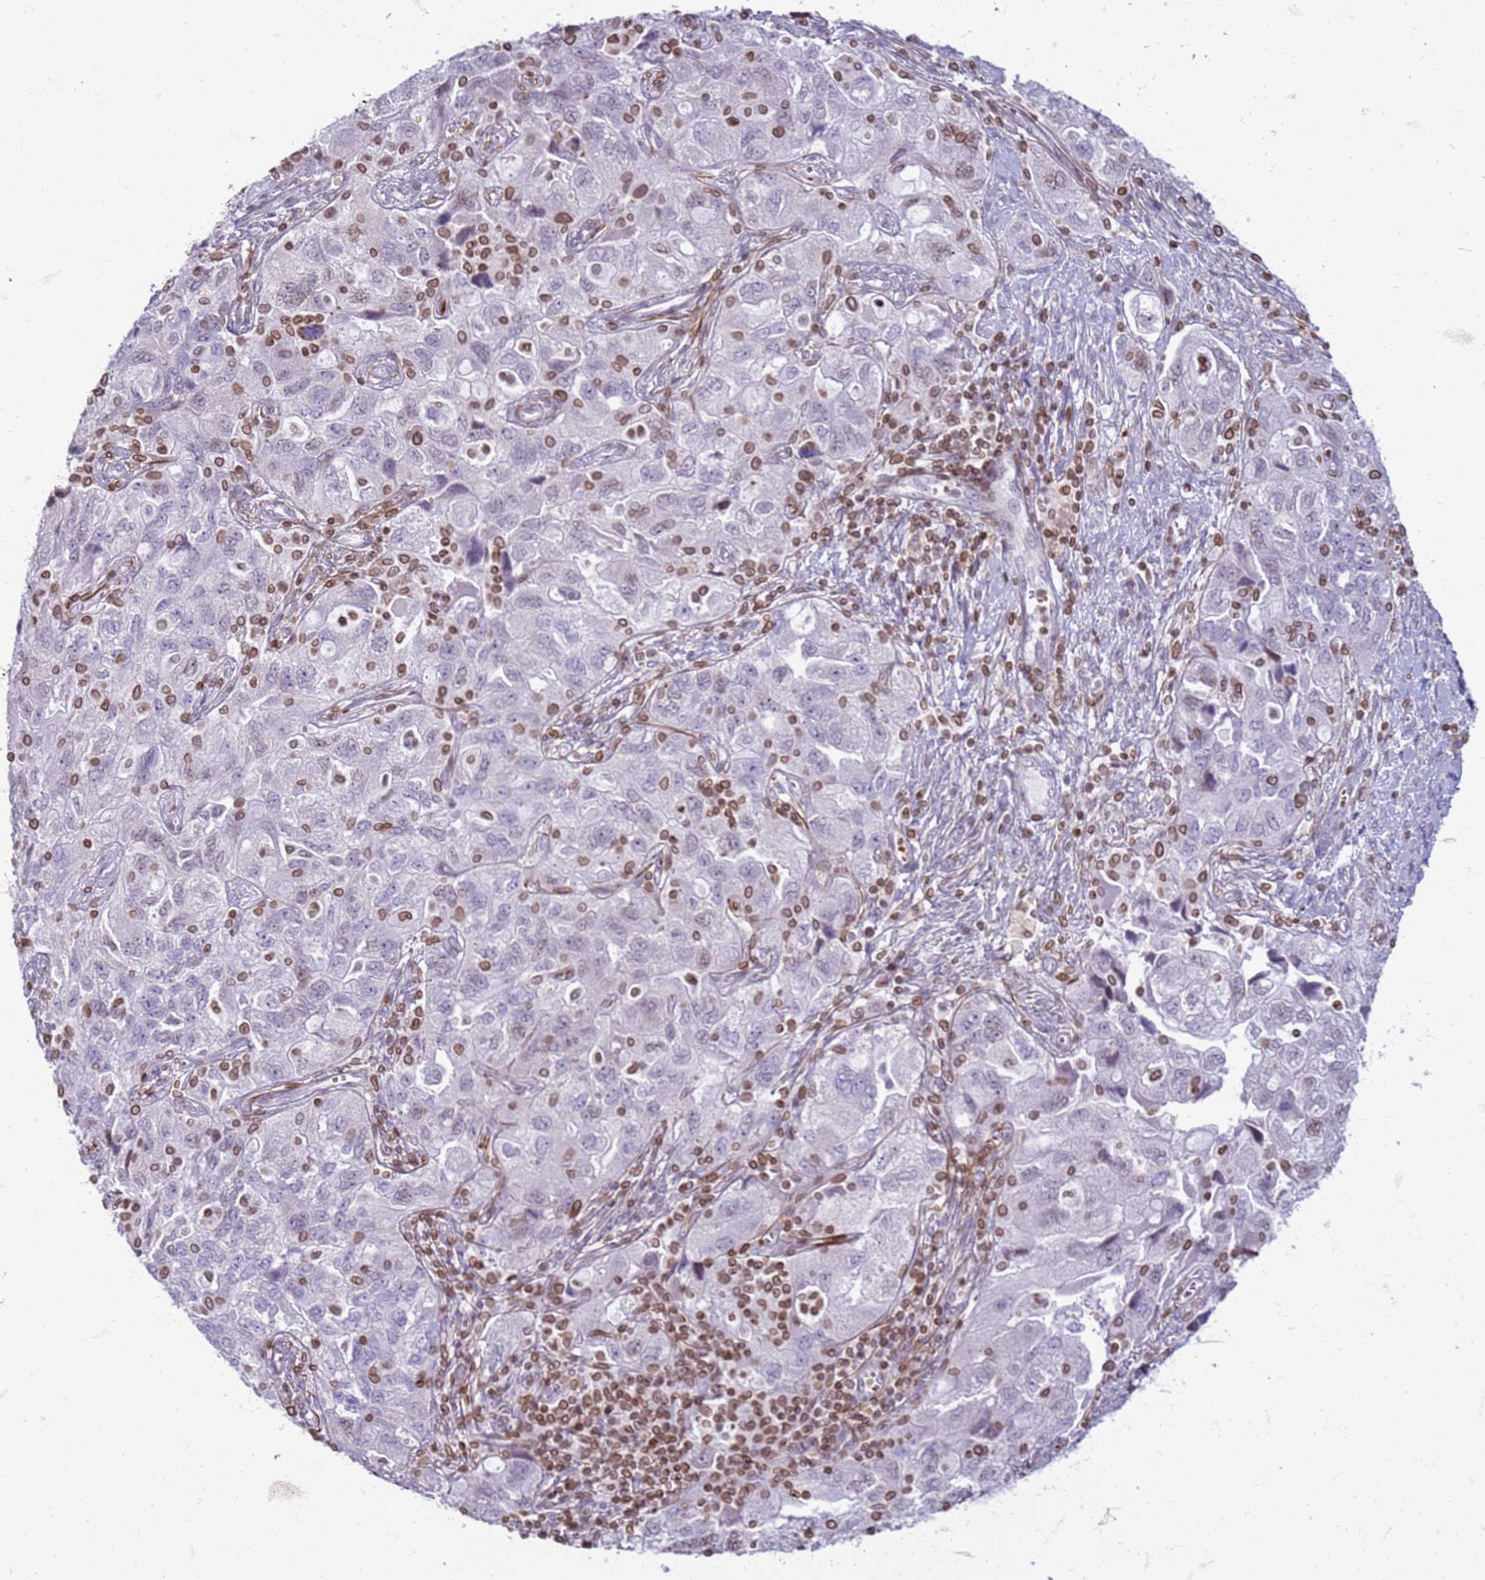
{"staining": {"intensity": "moderate", "quantity": "<25%", "location": "nuclear"}, "tissue": "ovarian cancer", "cell_type": "Tumor cells", "image_type": "cancer", "snomed": [{"axis": "morphology", "description": "Carcinoma, NOS"}, {"axis": "morphology", "description": "Cystadenocarcinoma, serous, NOS"}, {"axis": "topography", "description": "Ovary"}], "caption": "Ovarian cancer stained with a protein marker shows moderate staining in tumor cells.", "gene": "METTL25B", "patient": {"sex": "female", "age": 69}}